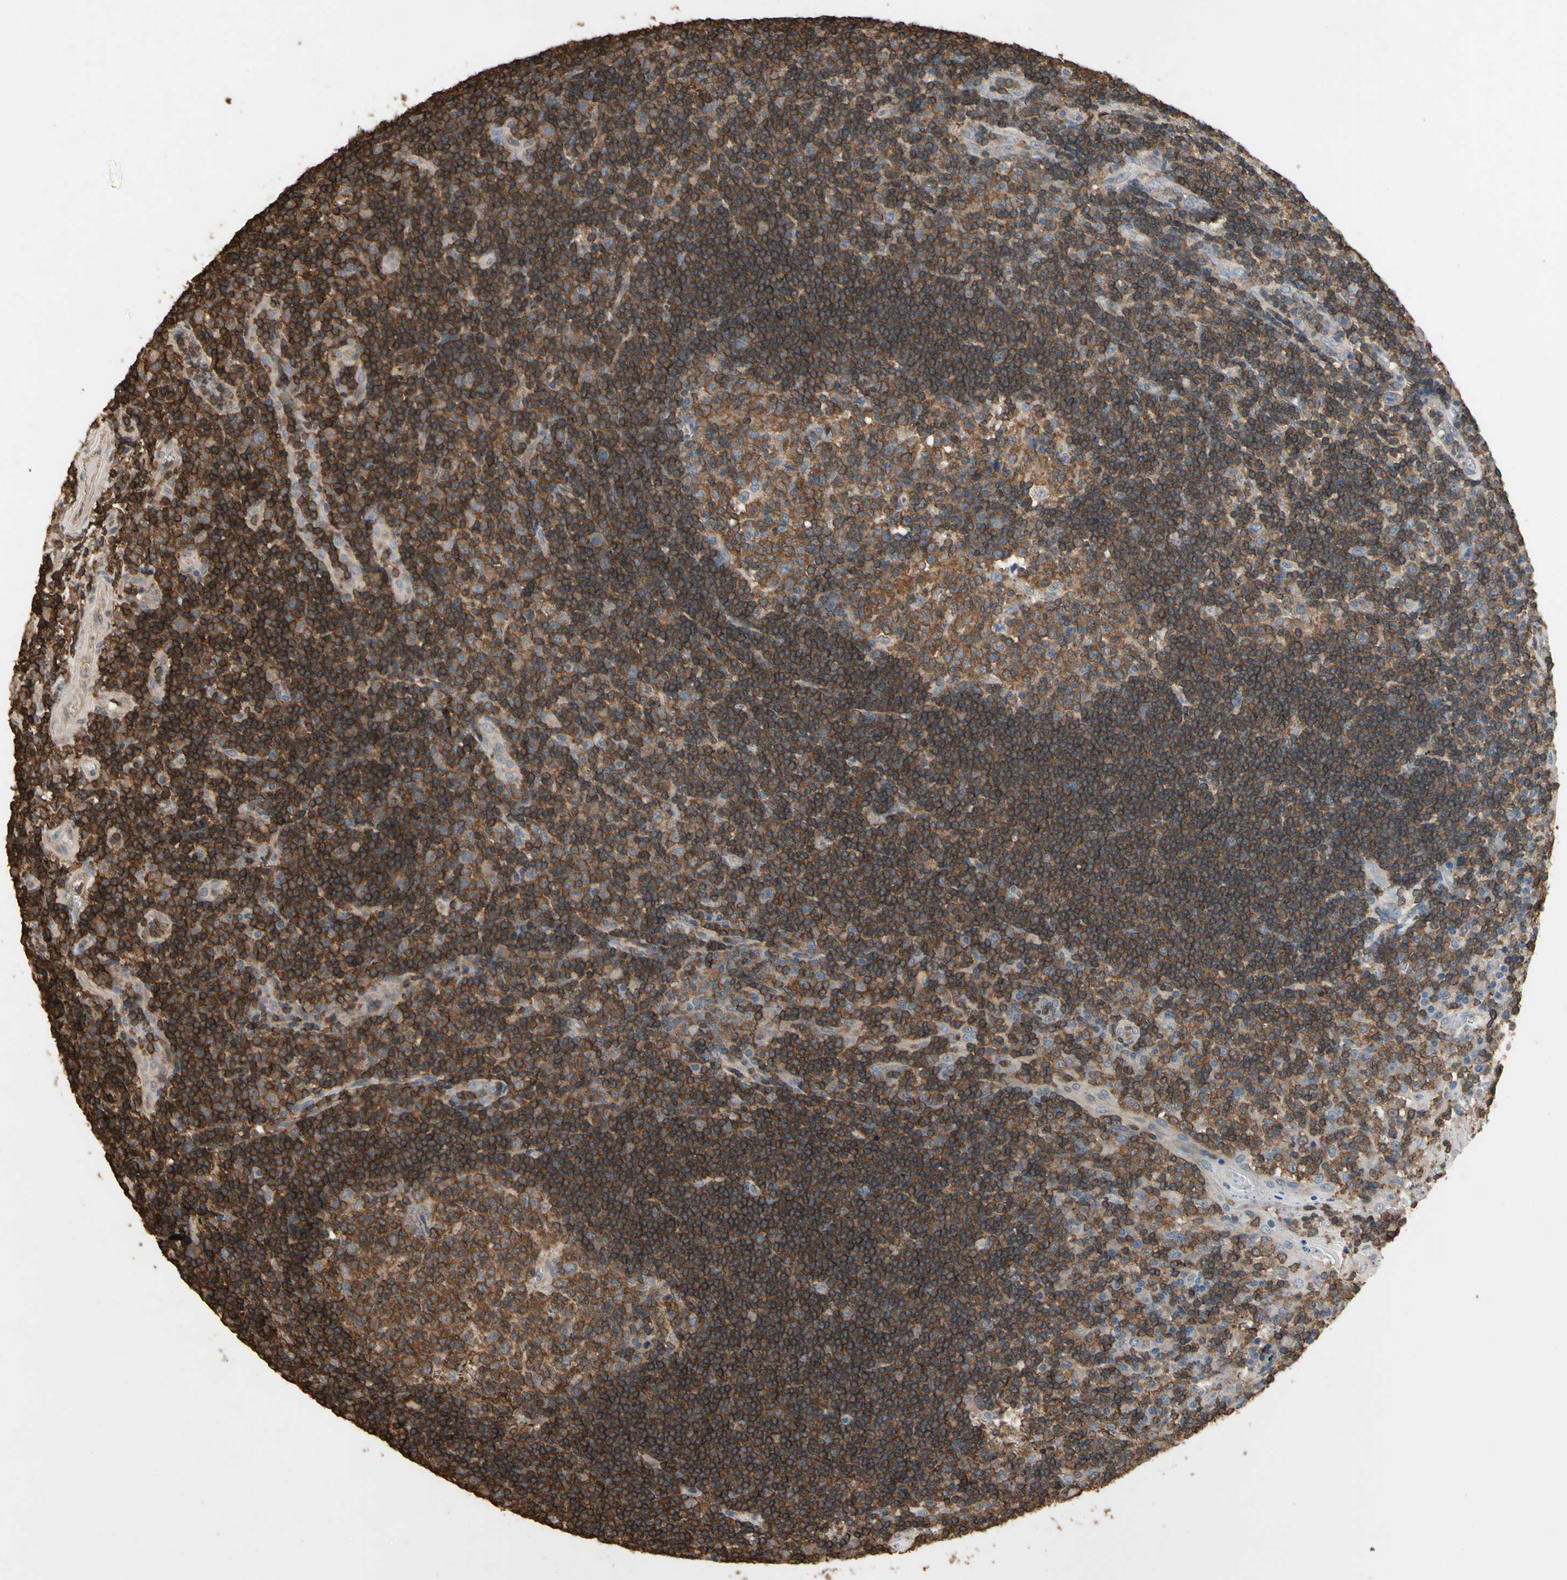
{"staining": {"intensity": "strong", "quantity": ">75%", "location": "cytoplasmic/membranous"}, "tissue": "tonsil", "cell_type": "Germinal center cells", "image_type": "normal", "snomed": [{"axis": "morphology", "description": "Normal tissue, NOS"}, {"axis": "topography", "description": "Tonsil"}], "caption": "Protein expression analysis of unremarkable tonsil shows strong cytoplasmic/membranous staining in approximately >75% of germinal center cells.", "gene": "MAP3K10", "patient": {"sex": "female", "age": 40}}